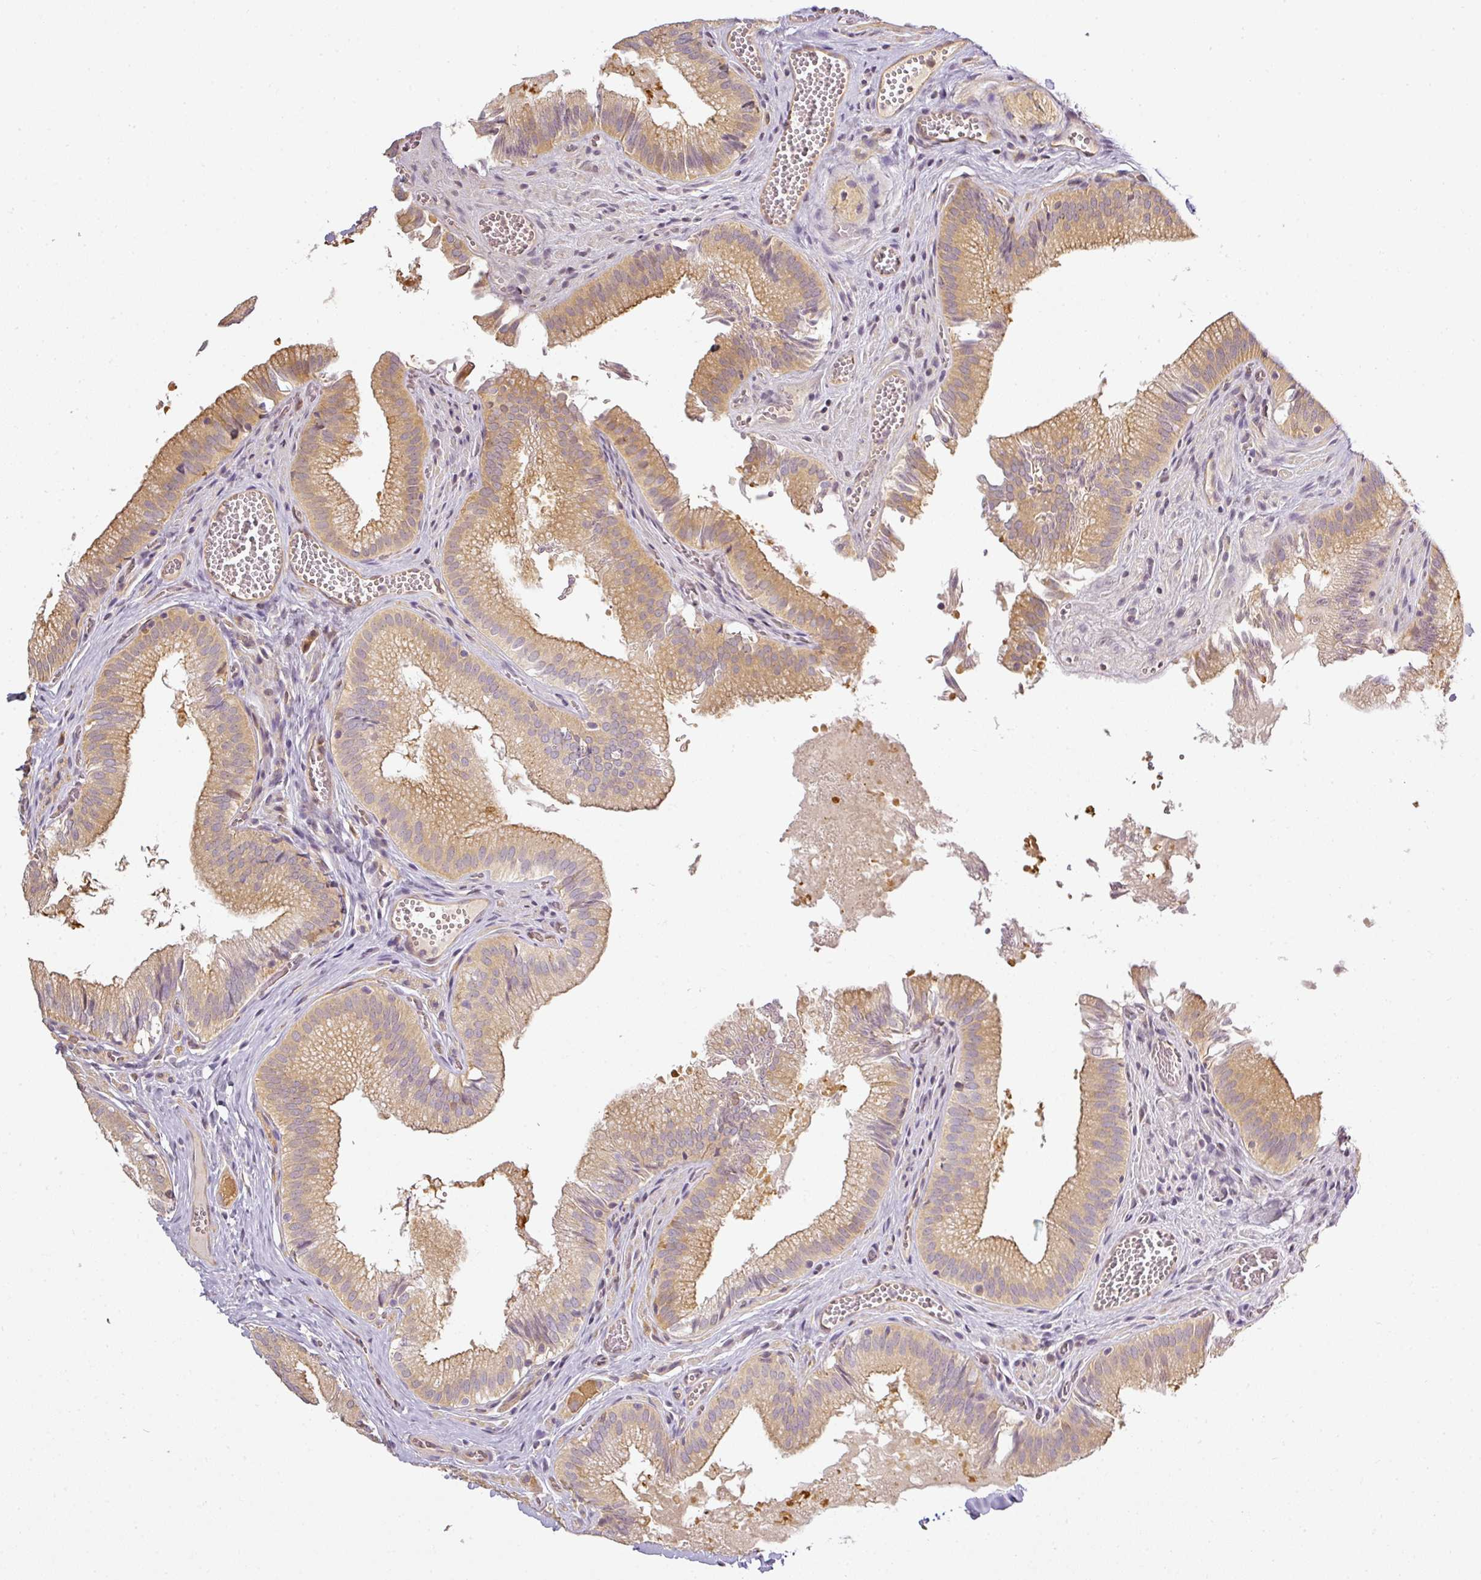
{"staining": {"intensity": "moderate", "quantity": ">75%", "location": "cytoplasmic/membranous"}, "tissue": "gallbladder", "cell_type": "Glandular cells", "image_type": "normal", "snomed": [{"axis": "morphology", "description": "Normal tissue, NOS"}, {"axis": "topography", "description": "Gallbladder"}, {"axis": "topography", "description": "Peripheral nerve tissue"}], "caption": "High-magnification brightfield microscopy of unremarkable gallbladder stained with DAB (brown) and counterstained with hematoxylin (blue). glandular cells exhibit moderate cytoplasmic/membranous expression is identified in about>75% of cells.", "gene": "ANKRD18A", "patient": {"sex": "male", "age": 17}}